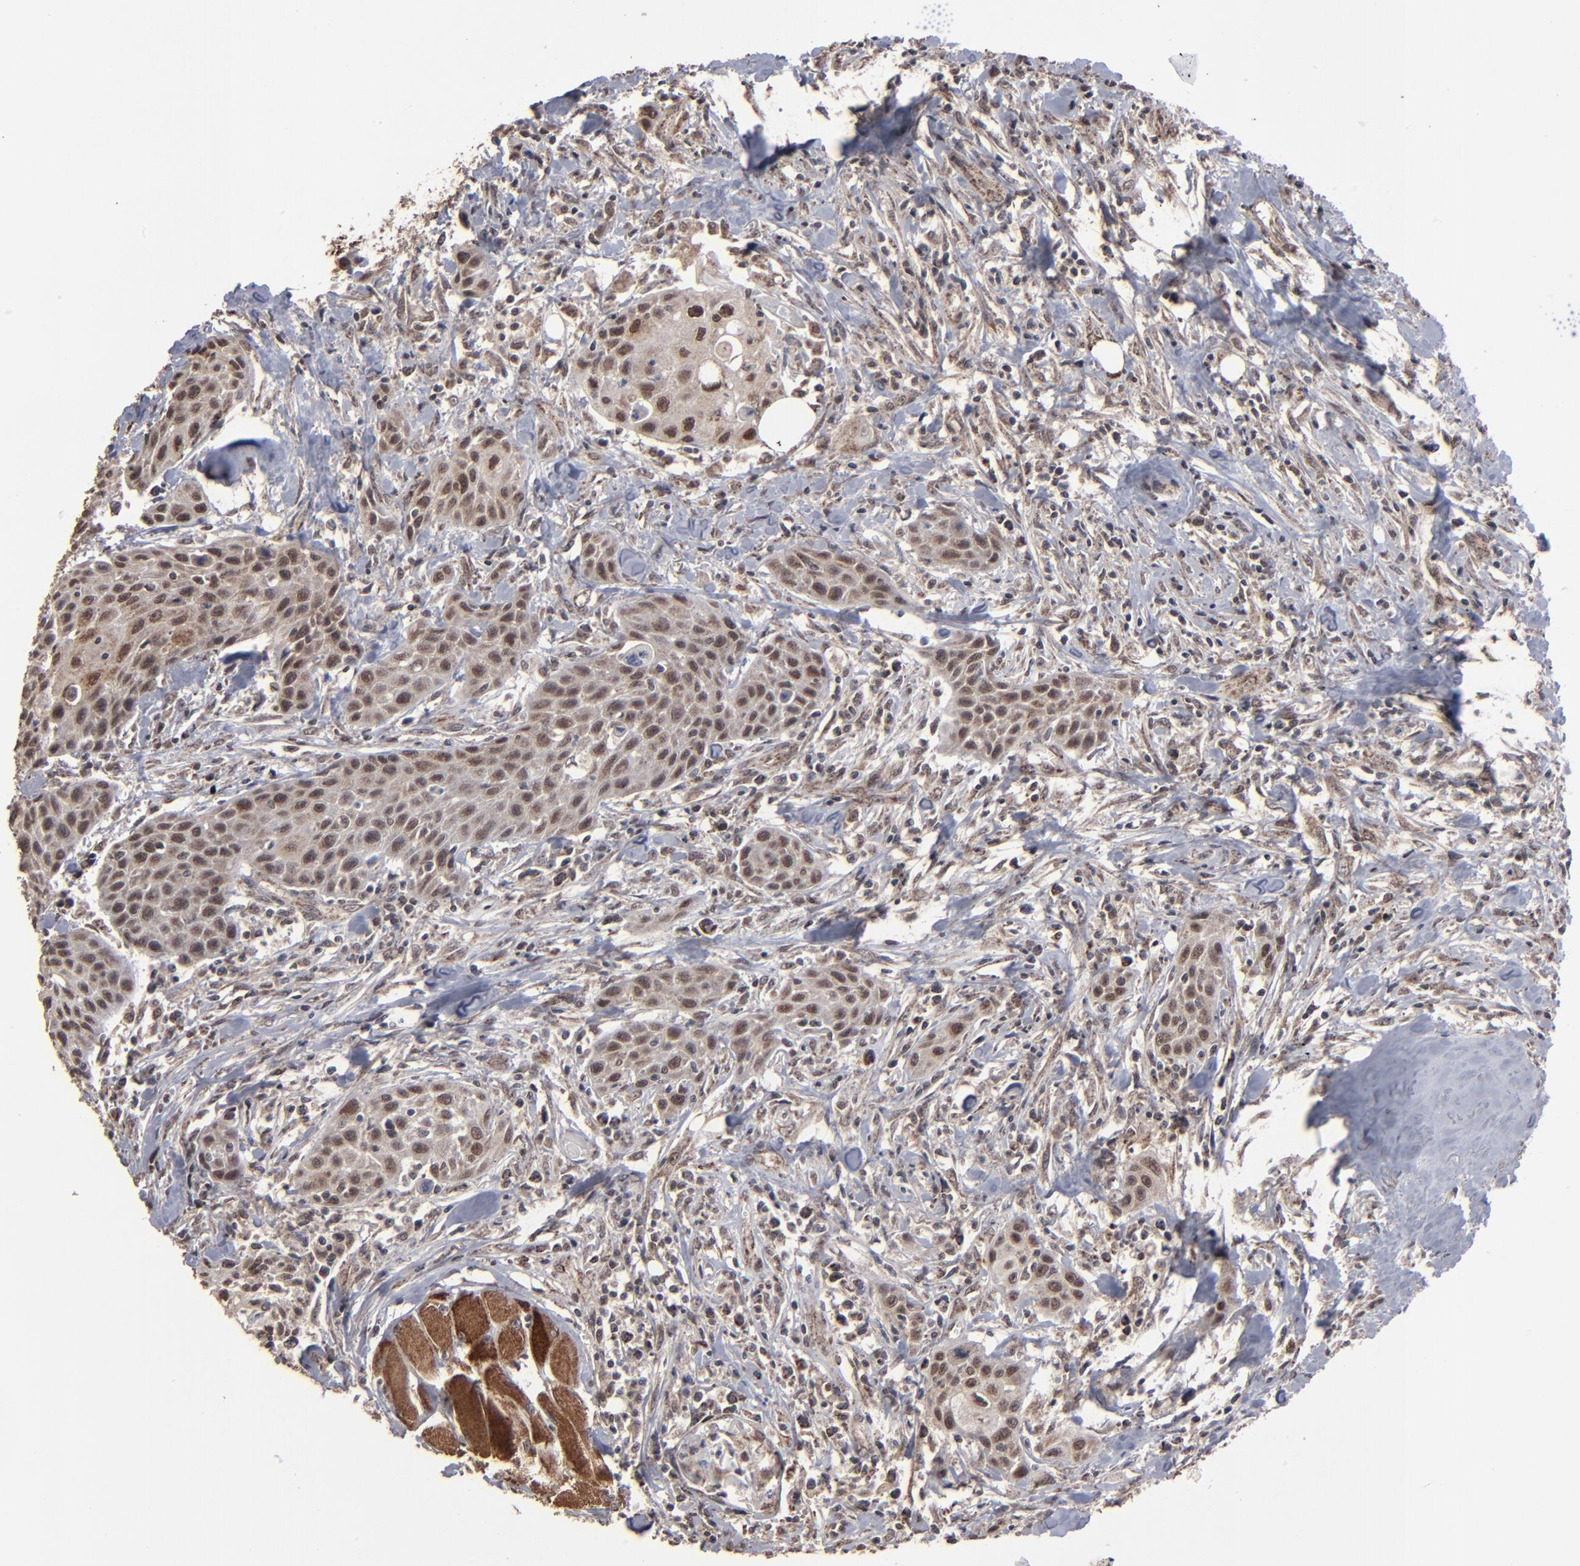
{"staining": {"intensity": "moderate", "quantity": ">75%", "location": "nuclear"}, "tissue": "head and neck cancer", "cell_type": "Tumor cells", "image_type": "cancer", "snomed": [{"axis": "morphology", "description": "Squamous cell carcinoma, NOS"}, {"axis": "topography", "description": "Oral tissue"}, {"axis": "topography", "description": "Head-Neck"}], "caption": "Brown immunohistochemical staining in human head and neck cancer reveals moderate nuclear positivity in approximately >75% of tumor cells.", "gene": "BNIP3", "patient": {"sex": "female", "age": 82}}